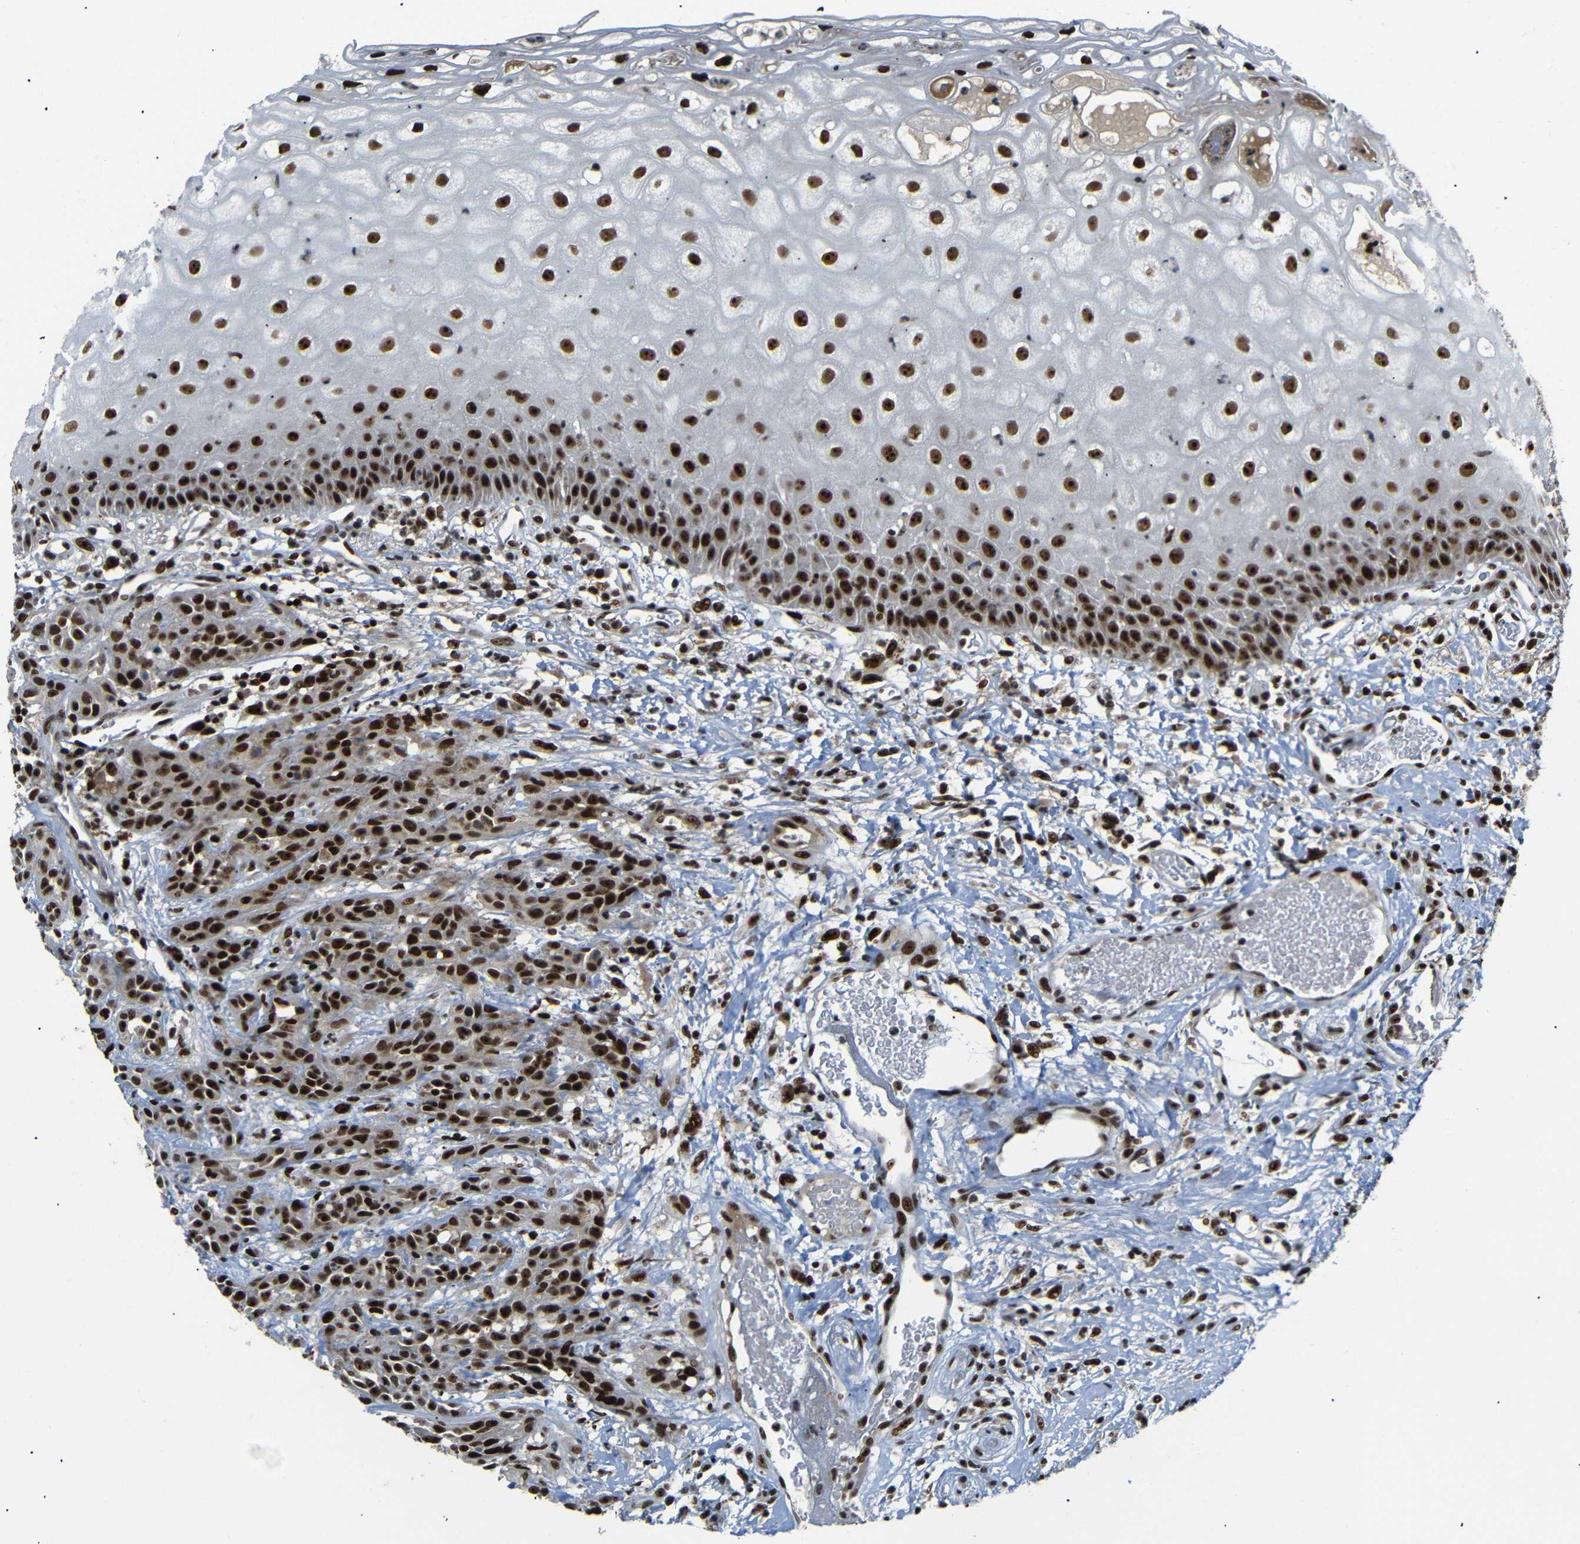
{"staining": {"intensity": "strong", "quantity": ">75%", "location": "nuclear"}, "tissue": "head and neck cancer", "cell_type": "Tumor cells", "image_type": "cancer", "snomed": [{"axis": "morphology", "description": "Normal tissue, NOS"}, {"axis": "morphology", "description": "Squamous cell carcinoma, NOS"}, {"axis": "topography", "description": "Cartilage tissue"}, {"axis": "topography", "description": "Head-Neck"}], "caption": "Head and neck cancer (squamous cell carcinoma) tissue reveals strong nuclear staining in about >75% of tumor cells, visualized by immunohistochemistry. (Brightfield microscopy of DAB IHC at high magnification).", "gene": "SETDB2", "patient": {"sex": "male", "age": 62}}